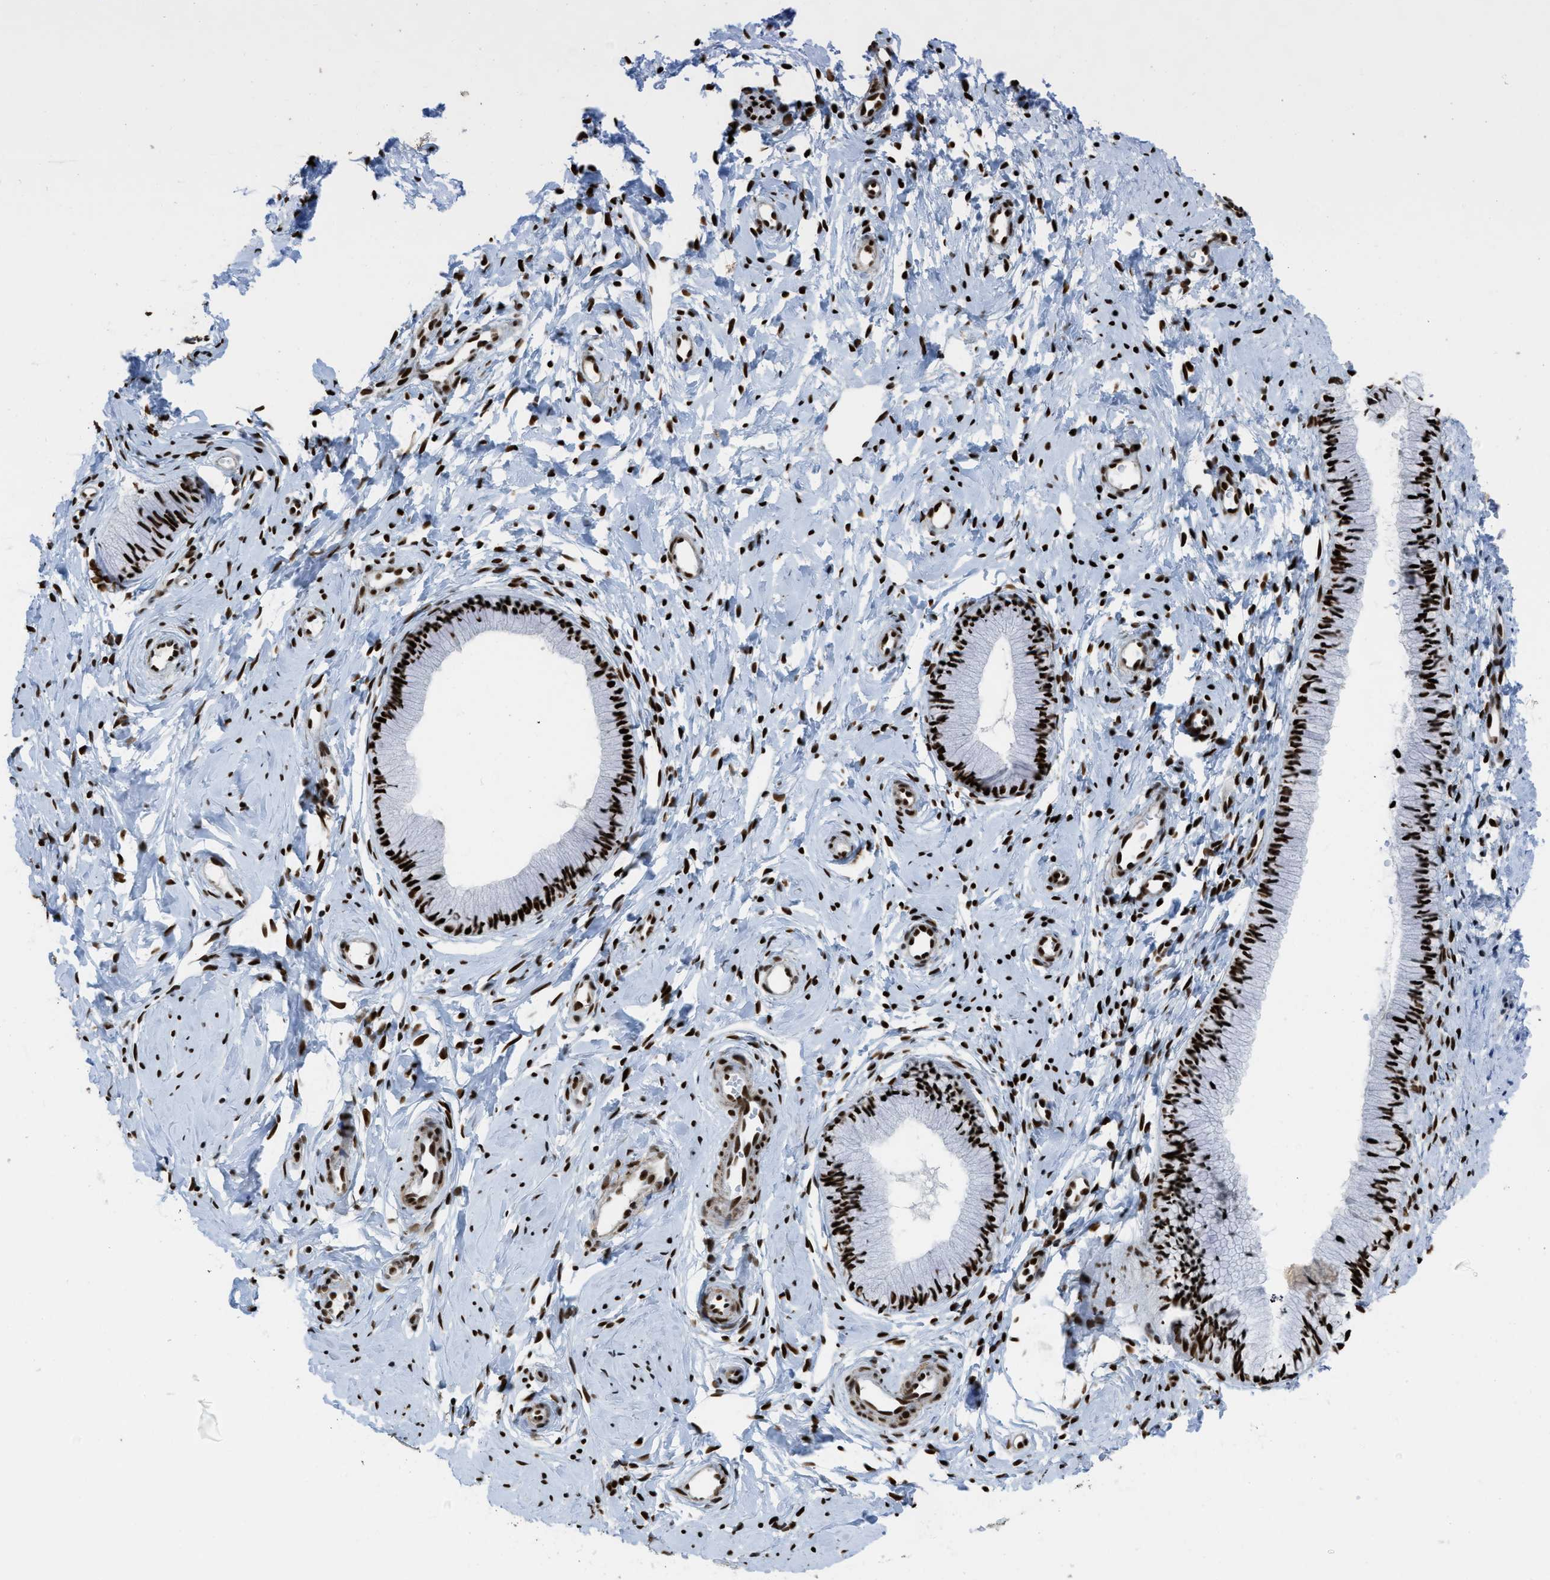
{"staining": {"intensity": "strong", "quantity": ">75%", "location": "nuclear"}, "tissue": "cervix", "cell_type": "Glandular cells", "image_type": "normal", "snomed": [{"axis": "morphology", "description": "Normal tissue, NOS"}, {"axis": "topography", "description": "Cervix"}], "caption": "Brown immunohistochemical staining in normal human cervix displays strong nuclear positivity in approximately >75% of glandular cells. Using DAB (3,3'-diaminobenzidine) (brown) and hematoxylin (blue) stains, captured at high magnification using brightfield microscopy.", "gene": "ZNF207", "patient": {"sex": "female", "age": 46}}